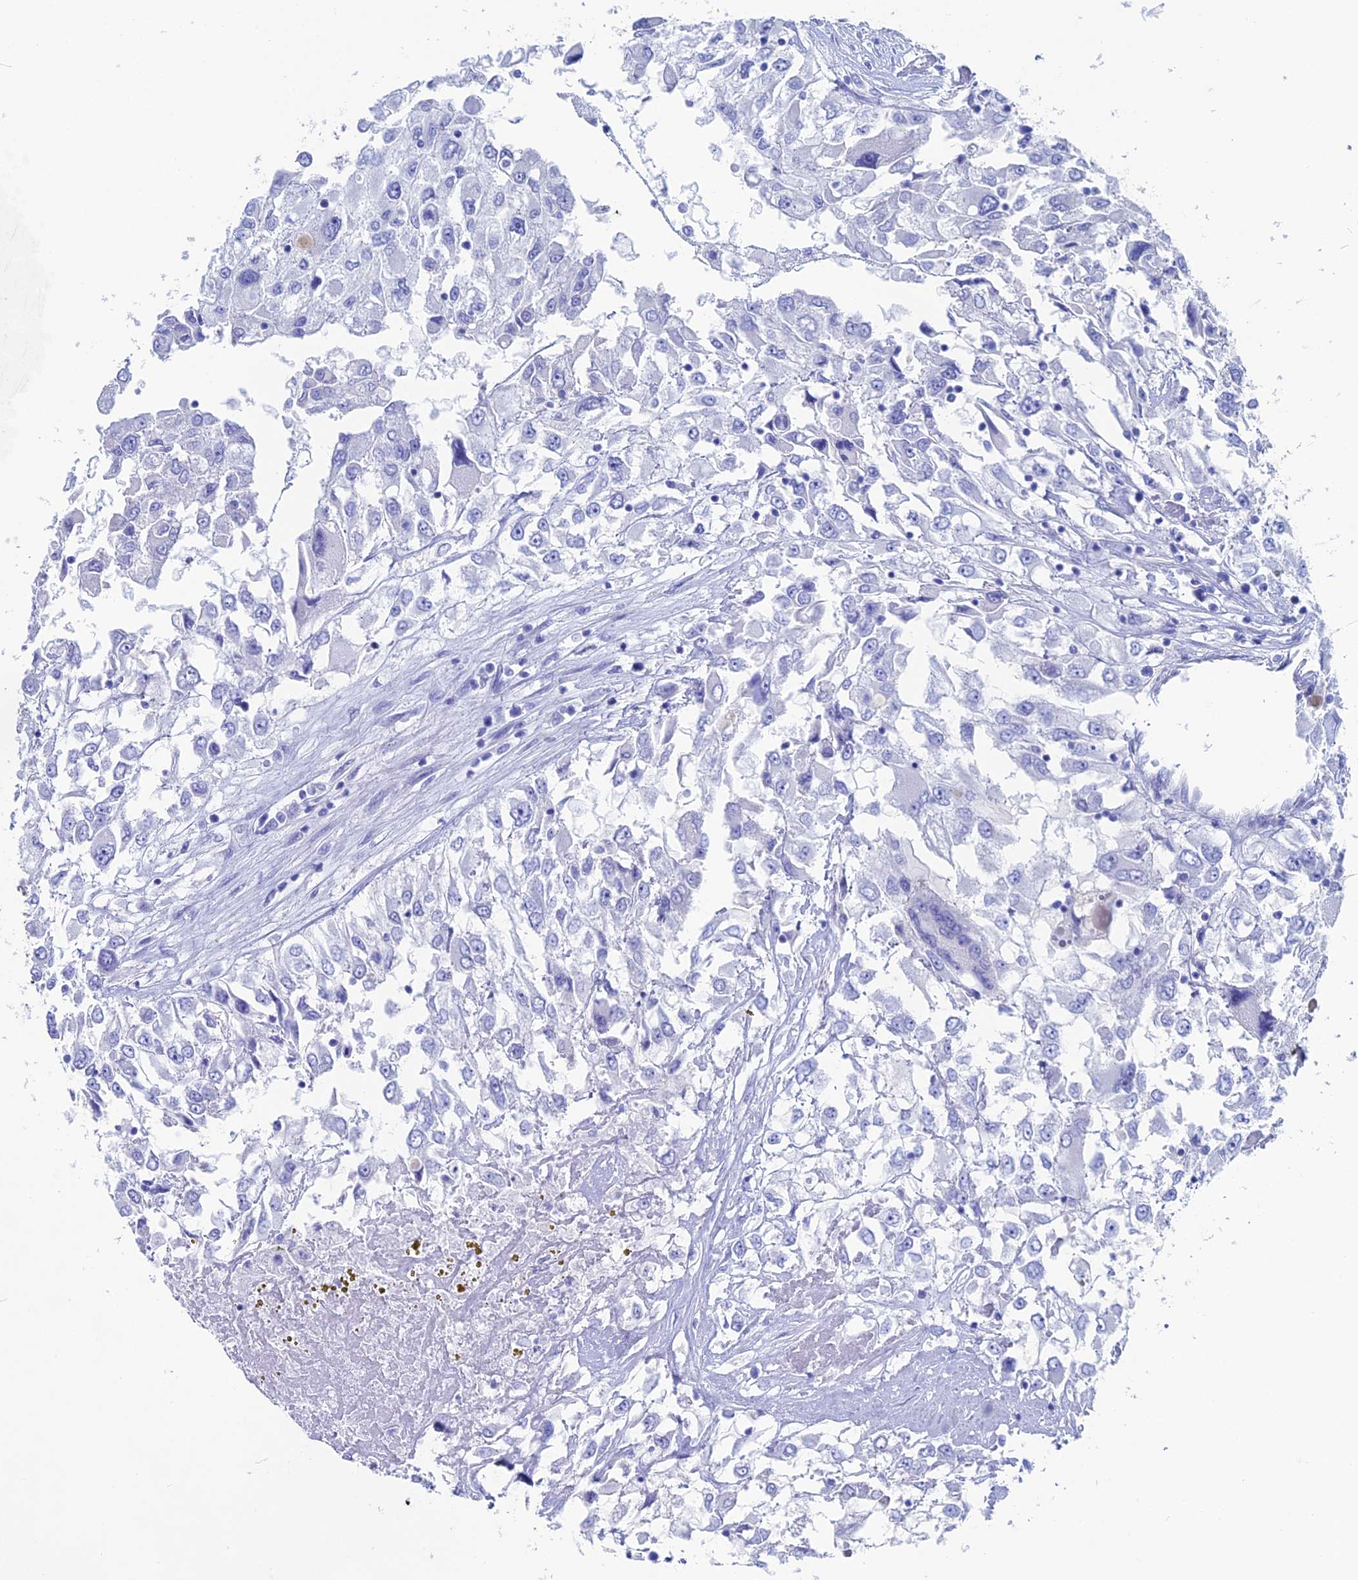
{"staining": {"intensity": "negative", "quantity": "none", "location": "none"}, "tissue": "renal cancer", "cell_type": "Tumor cells", "image_type": "cancer", "snomed": [{"axis": "morphology", "description": "Adenocarcinoma, NOS"}, {"axis": "topography", "description": "Kidney"}], "caption": "DAB immunohistochemical staining of human renal adenocarcinoma displays no significant positivity in tumor cells.", "gene": "UNC119", "patient": {"sex": "female", "age": 52}}